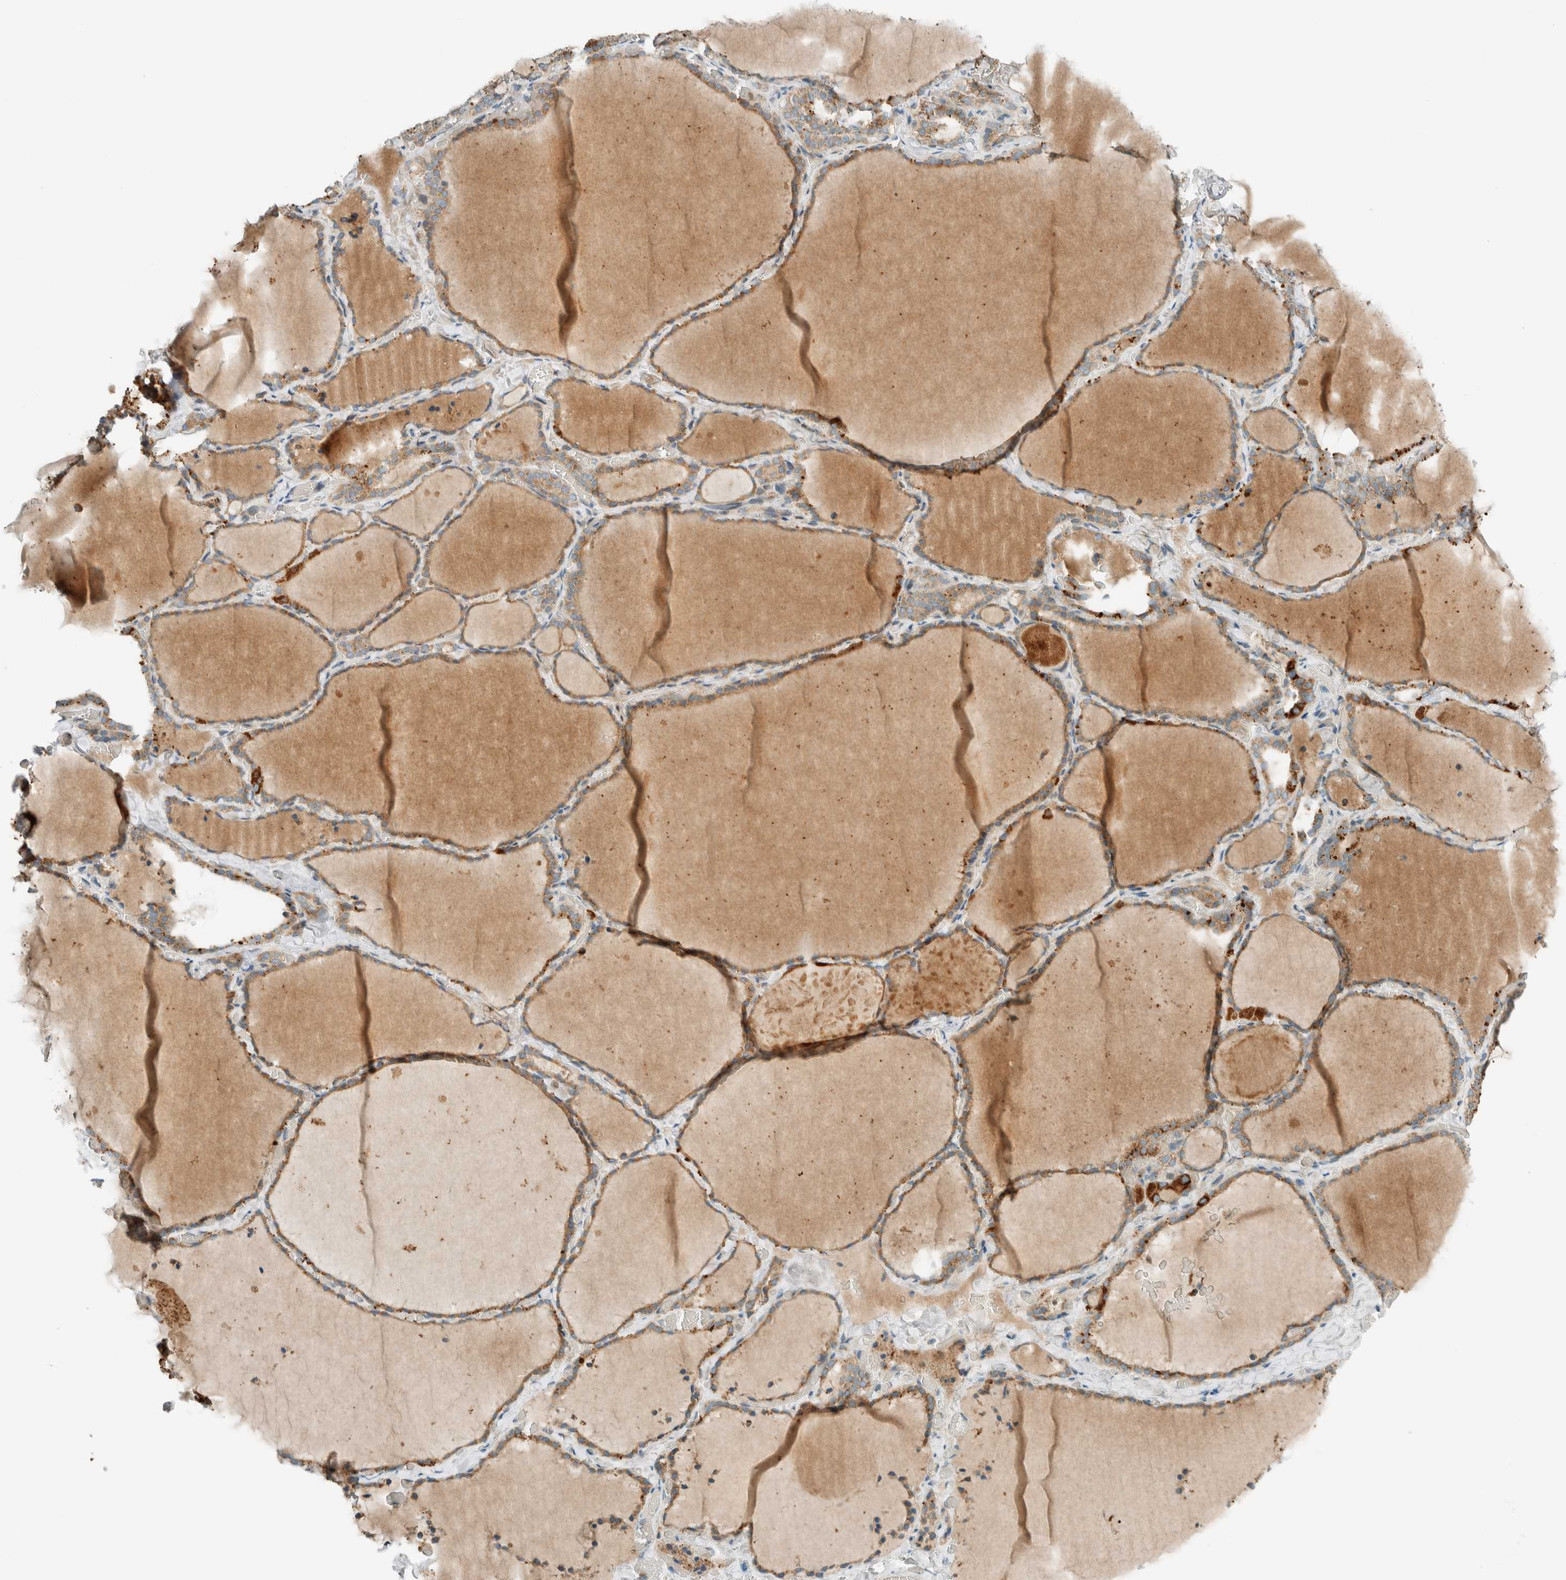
{"staining": {"intensity": "moderate", "quantity": ">75%", "location": "cytoplasmic/membranous"}, "tissue": "thyroid gland", "cell_type": "Glandular cells", "image_type": "normal", "snomed": [{"axis": "morphology", "description": "Normal tissue, NOS"}, {"axis": "topography", "description": "Thyroid gland"}], "caption": "A brown stain labels moderate cytoplasmic/membranous expression of a protein in glandular cells of benign human thyroid gland.", "gene": "SPAG5", "patient": {"sex": "female", "age": 22}}